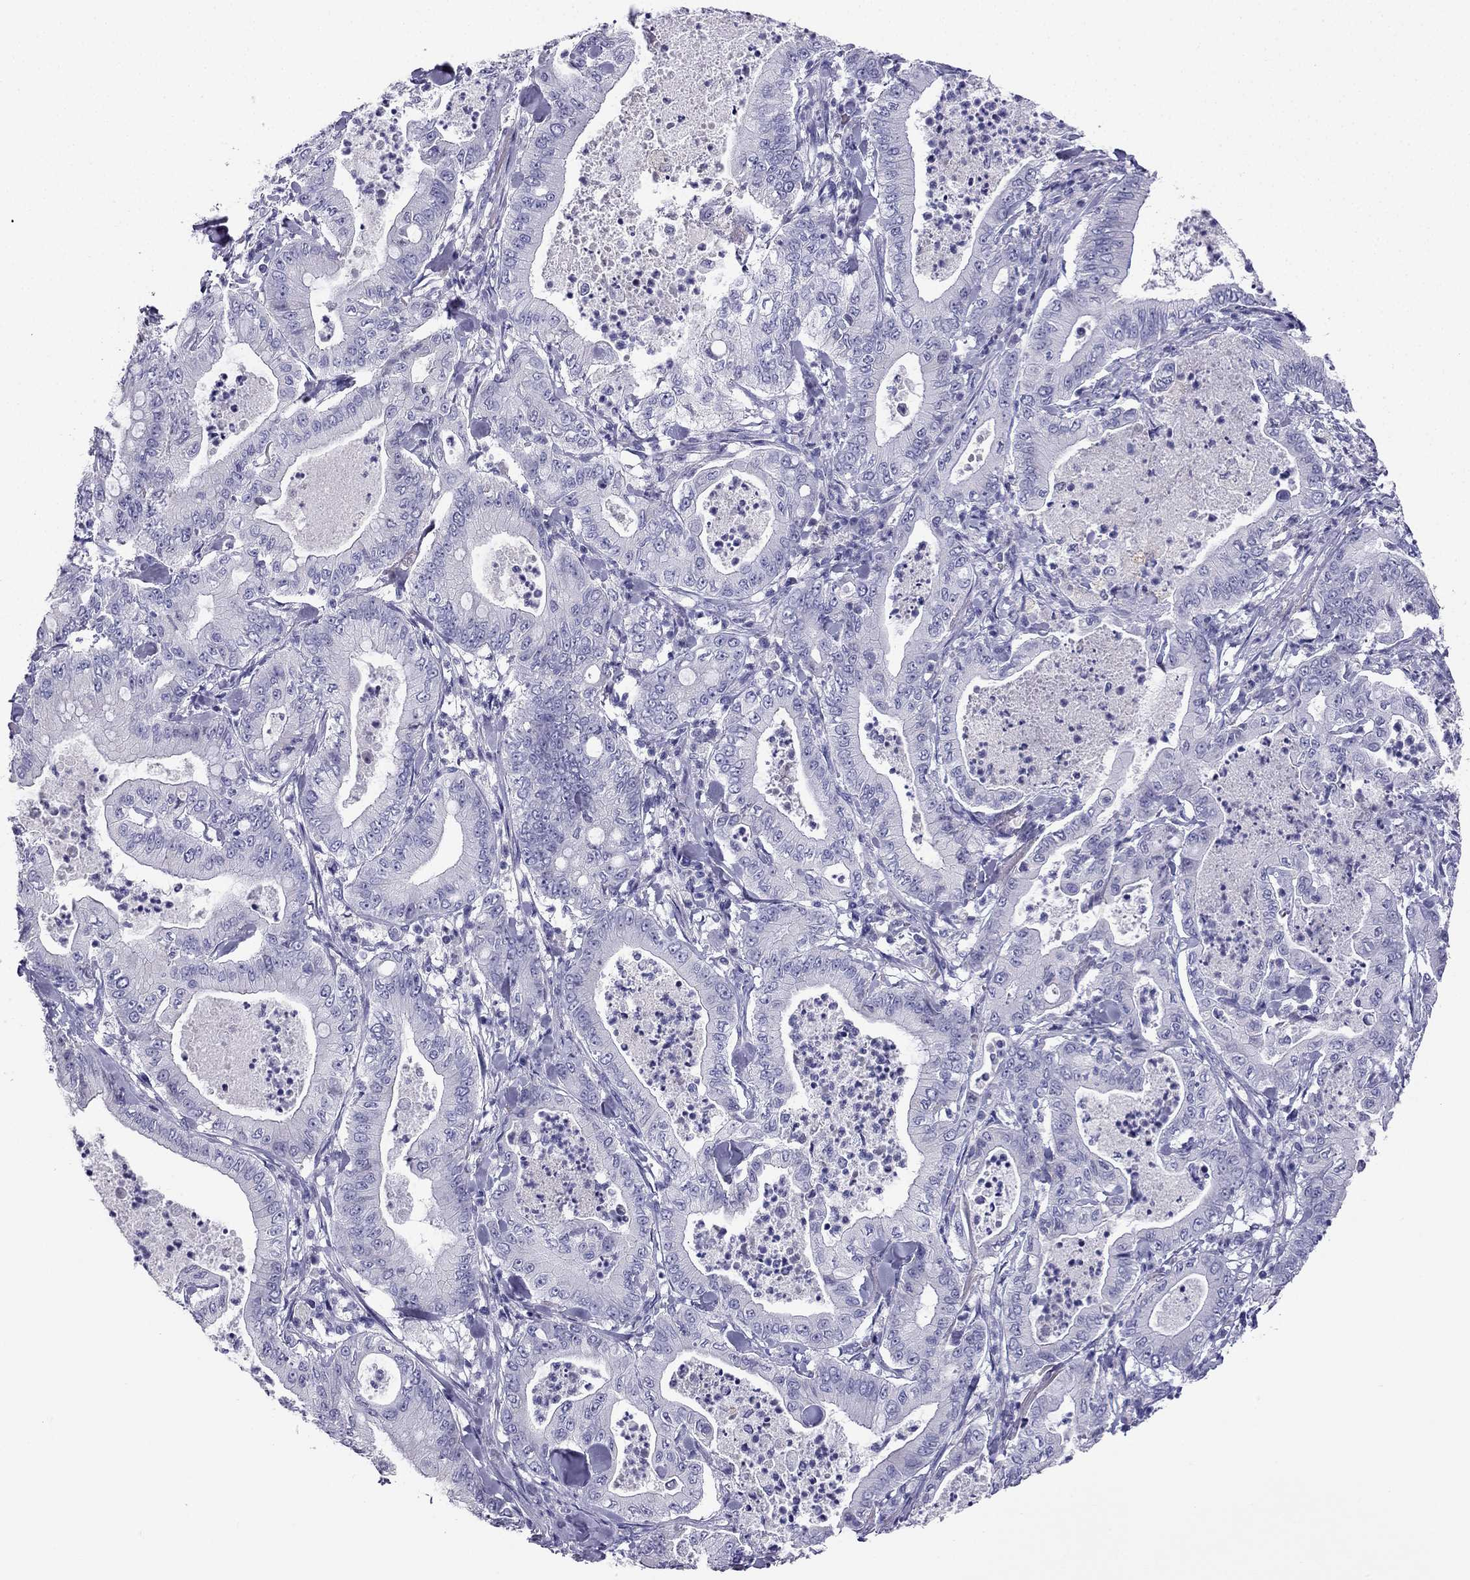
{"staining": {"intensity": "negative", "quantity": "none", "location": "none"}, "tissue": "pancreatic cancer", "cell_type": "Tumor cells", "image_type": "cancer", "snomed": [{"axis": "morphology", "description": "Adenocarcinoma, NOS"}, {"axis": "topography", "description": "Pancreas"}], "caption": "High magnification brightfield microscopy of adenocarcinoma (pancreatic) stained with DAB (brown) and counterstained with hematoxylin (blue): tumor cells show no significant expression.", "gene": "NPTX1", "patient": {"sex": "male", "age": 71}}